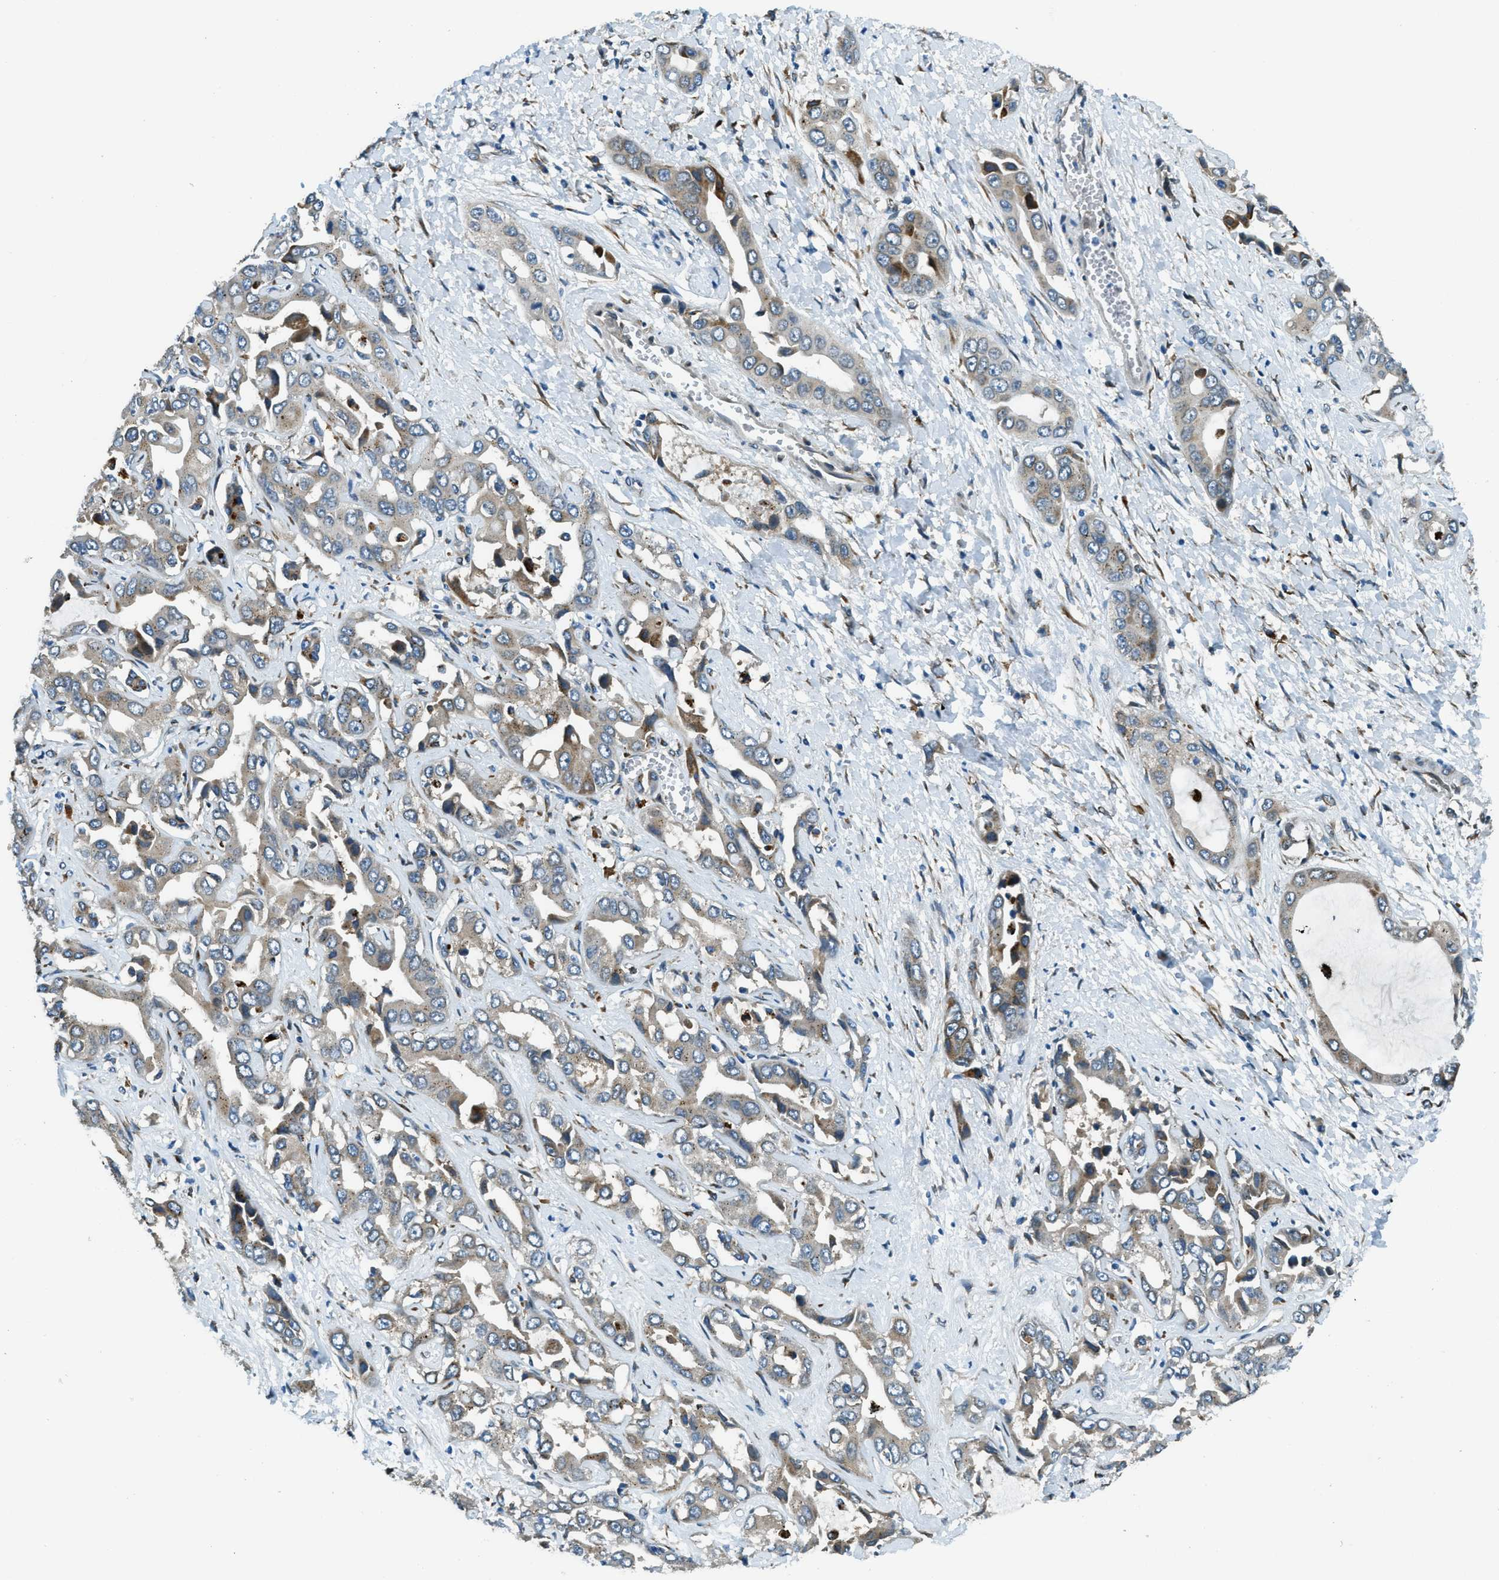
{"staining": {"intensity": "weak", "quantity": ">75%", "location": "cytoplasmic/membranous"}, "tissue": "liver cancer", "cell_type": "Tumor cells", "image_type": "cancer", "snomed": [{"axis": "morphology", "description": "Cholangiocarcinoma"}, {"axis": "topography", "description": "Liver"}], "caption": "Immunohistochemistry image of neoplastic tissue: human liver cancer stained using IHC shows low levels of weak protein expression localized specifically in the cytoplasmic/membranous of tumor cells, appearing as a cytoplasmic/membranous brown color.", "gene": "GINM1", "patient": {"sex": "female", "age": 52}}